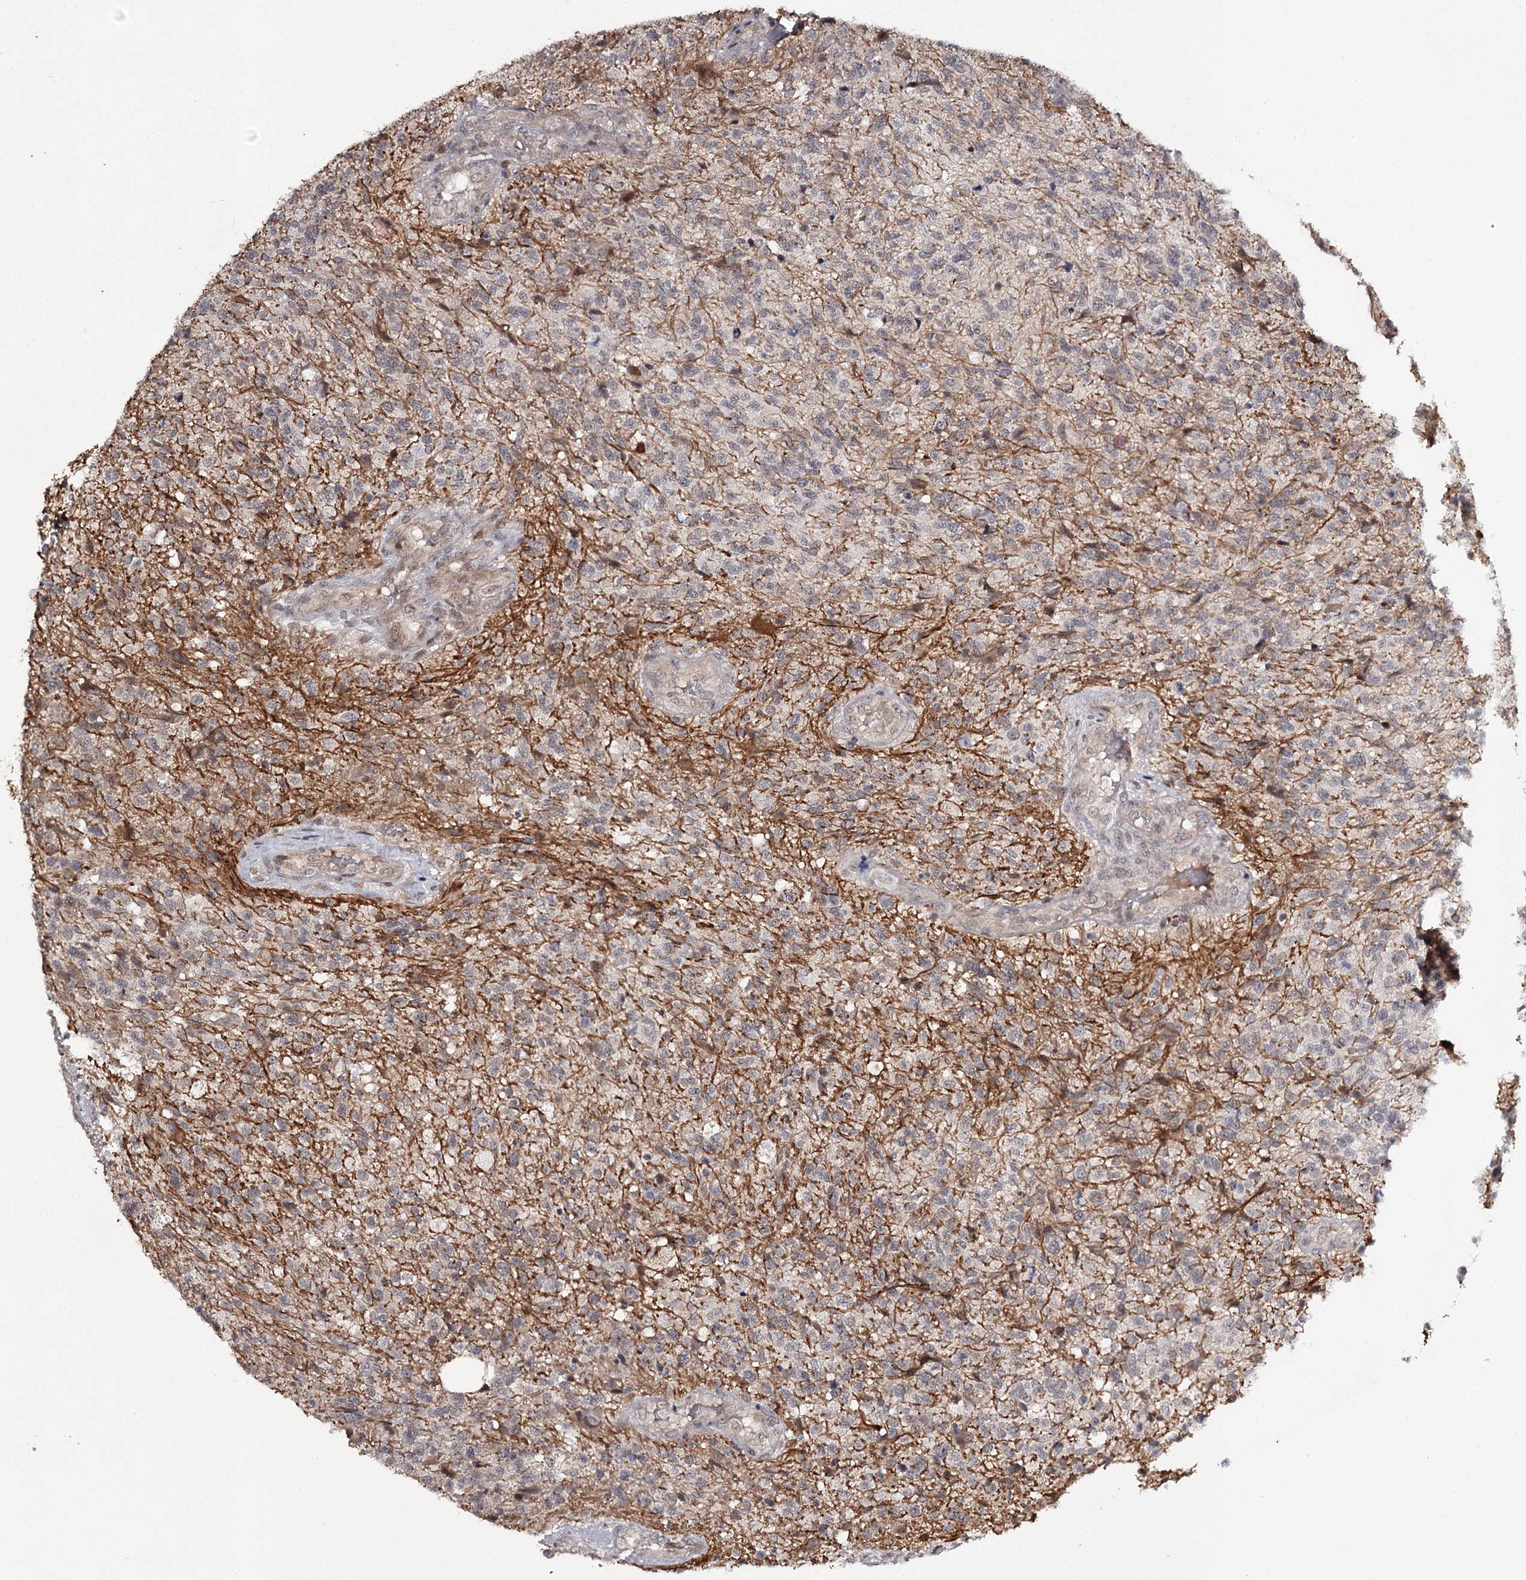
{"staining": {"intensity": "negative", "quantity": "none", "location": "none"}, "tissue": "glioma", "cell_type": "Tumor cells", "image_type": "cancer", "snomed": [{"axis": "morphology", "description": "Glioma, malignant, High grade"}, {"axis": "topography", "description": "Brain"}], "caption": "Human malignant glioma (high-grade) stained for a protein using immunohistochemistry (IHC) shows no expression in tumor cells.", "gene": "CWF19L2", "patient": {"sex": "male", "age": 56}}